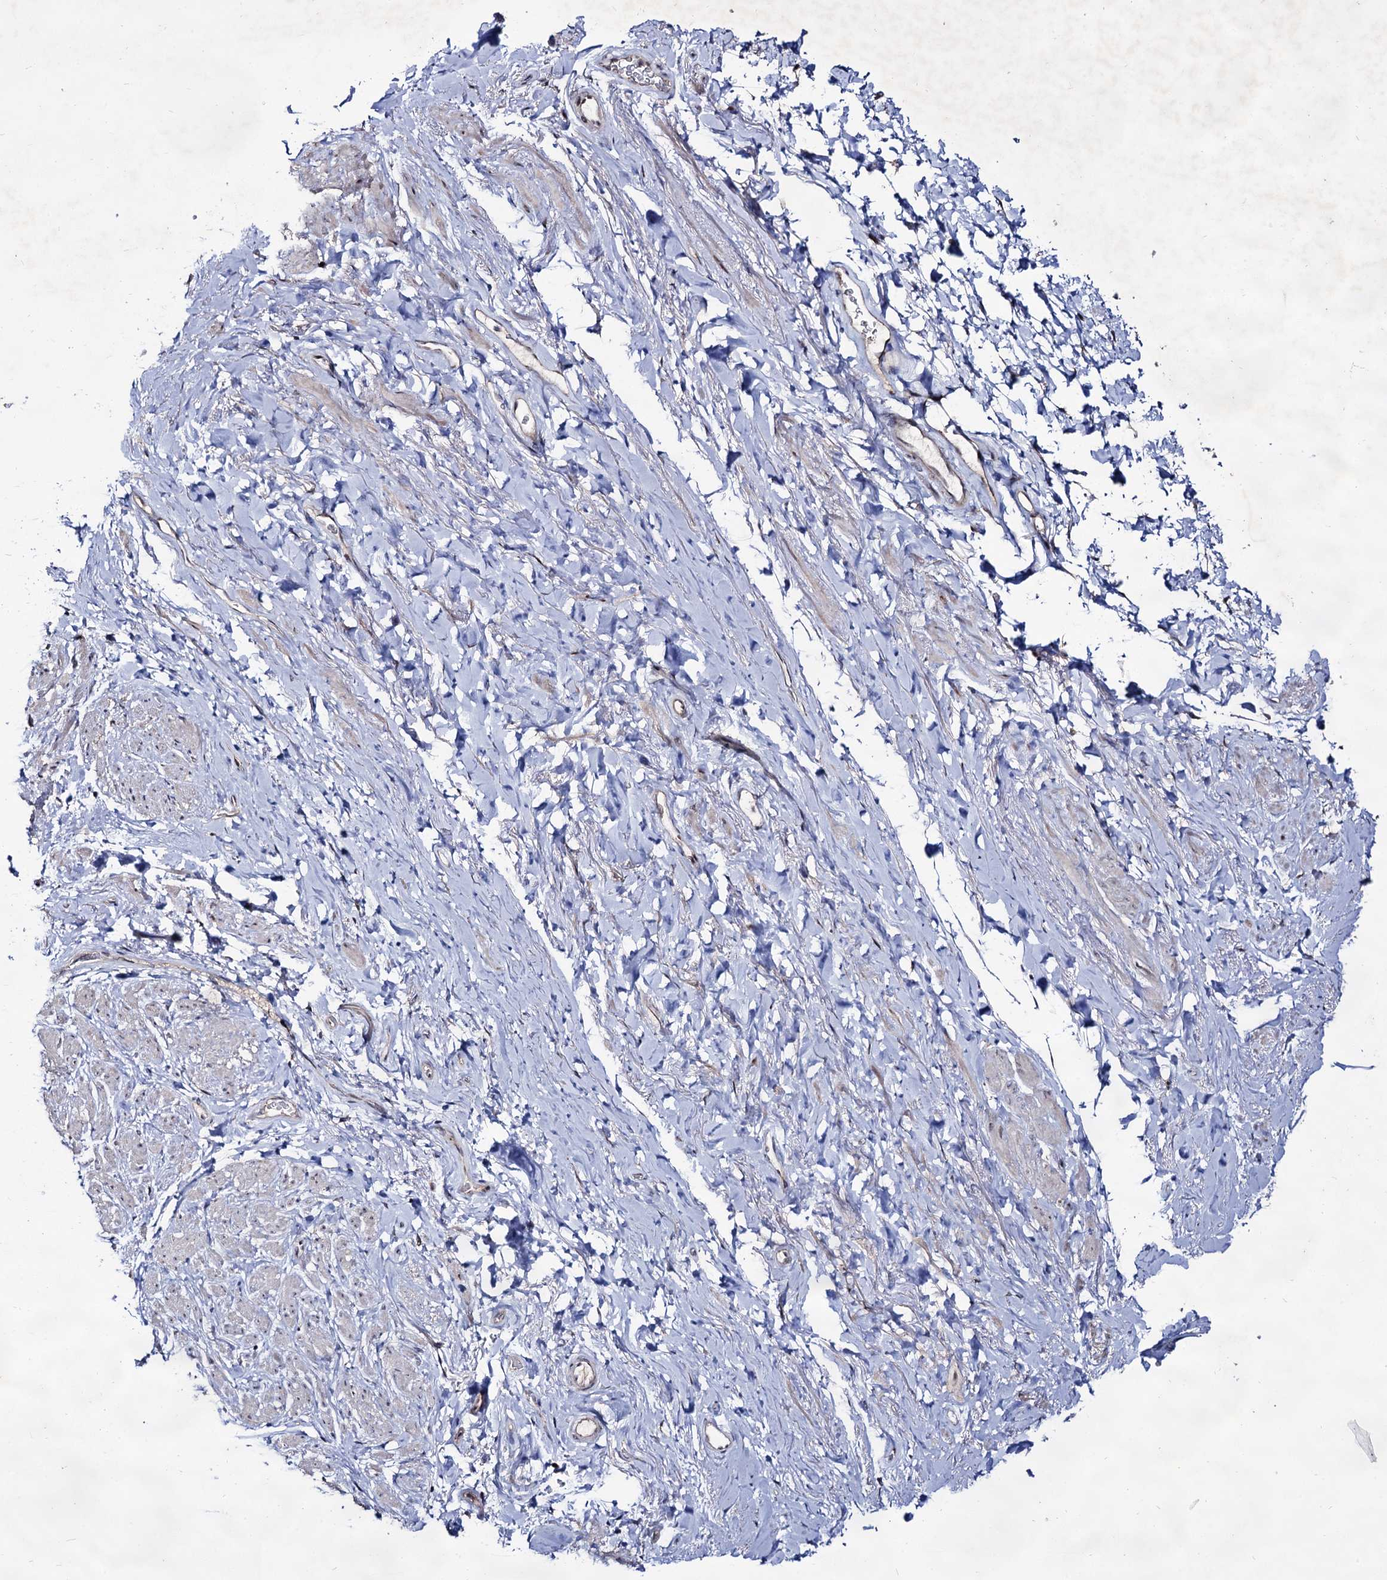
{"staining": {"intensity": "negative", "quantity": "none", "location": "none"}, "tissue": "smooth muscle", "cell_type": "Smooth muscle cells", "image_type": "normal", "snomed": [{"axis": "morphology", "description": "Normal tissue, NOS"}, {"axis": "topography", "description": "Smooth muscle"}, {"axis": "topography", "description": "Peripheral nerve tissue"}], "caption": "The image shows no significant positivity in smooth muscle cells of smooth muscle.", "gene": "ARFIP2", "patient": {"sex": "male", "age": 69}}